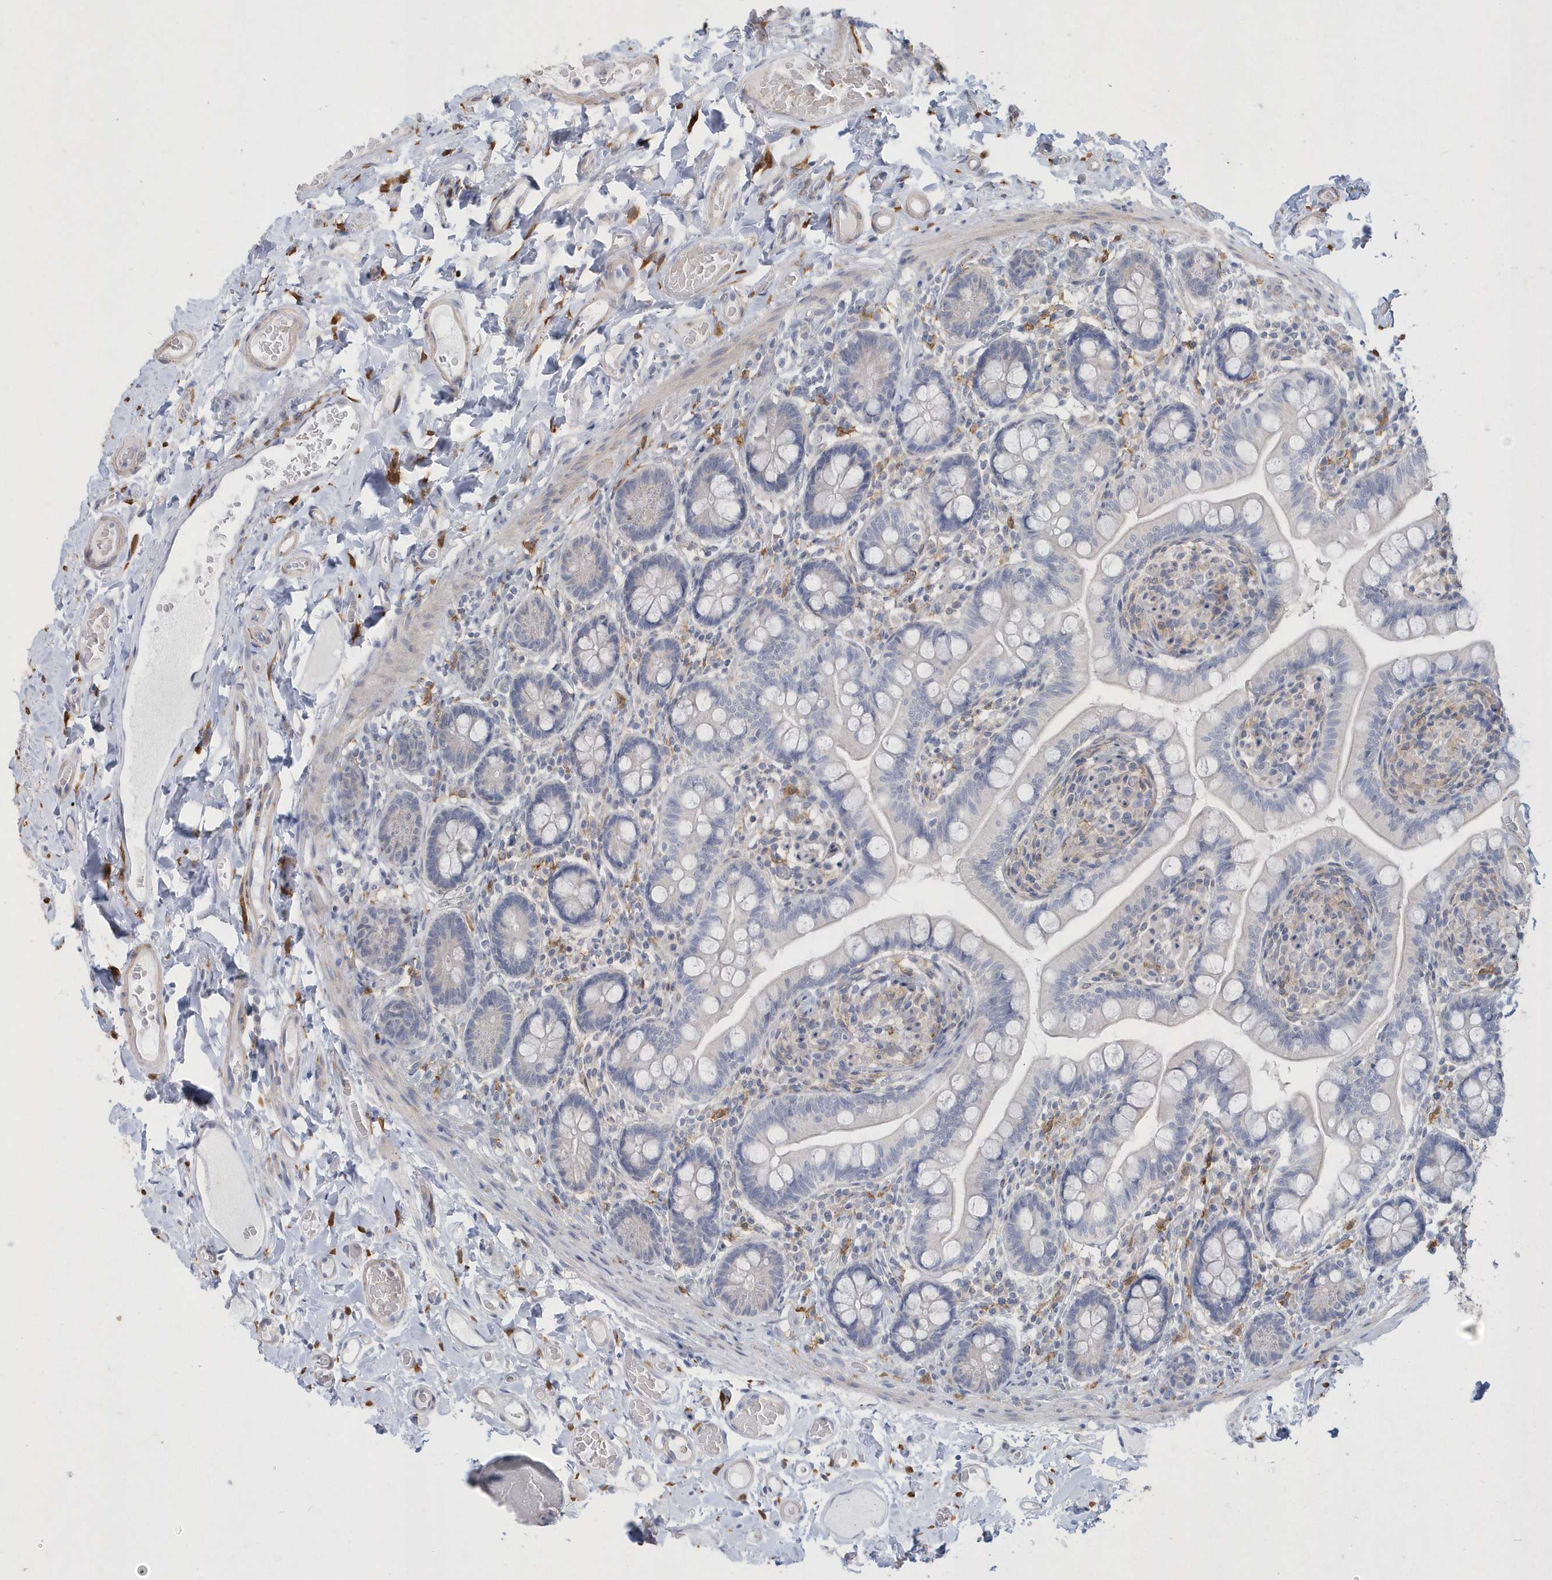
{"staining": {"intensity": "negative", "quantity": "none", "location": "none"}, "tissue": "small intestine", "cell_type": "Glandular cells", "image_type": "normal", "snomed": [{"axis": "morphology", "description": "Normal tissue, NOS"}, {"axis": "topography", "description": "Small intestine"}], "caption": "This is an IHC micrograph of benign human small intestine. There is no positivity in glandular cells.", "gene": "TSPEAR", "patient": {"sex": "female", "age": 64}}